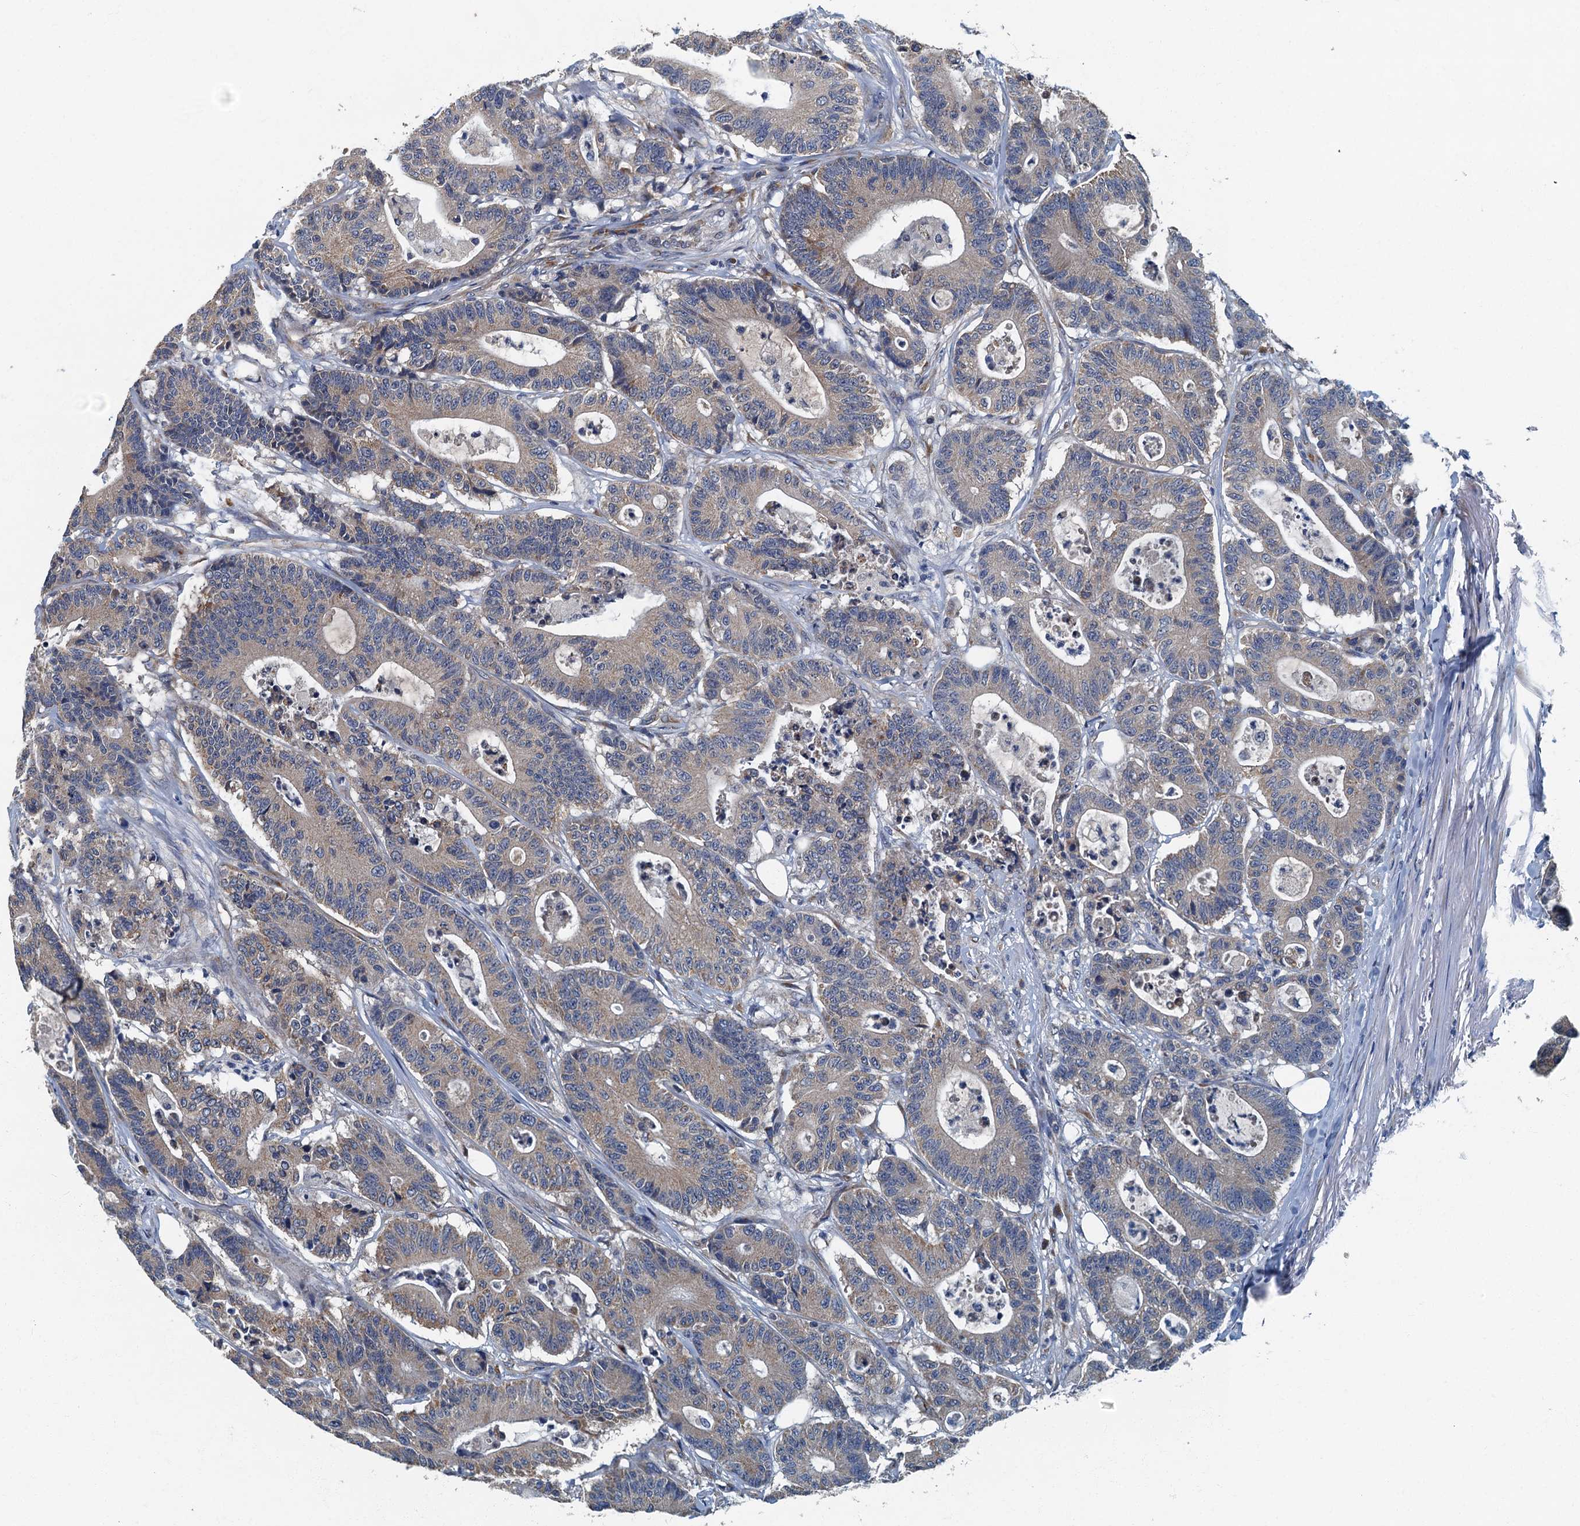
{"staining": {"intensity": "weak", "quantity": "<25%", "location": "cytoplasmic/membranous"}, "tissue": "colorectal cancer", "cell_type": "Tumor cells", "image_type": "cancer", "snomed": [{"axis": "morphology", "description": "Adenocarcinoma, NOS"}, {"axis": "topography", "description": "Colon"}], "caption": "Tumor cells are negative for protein expression in human colorectal cancer.", "gene": "DDX49", "patient": {"sex": "female", "age": 84}}